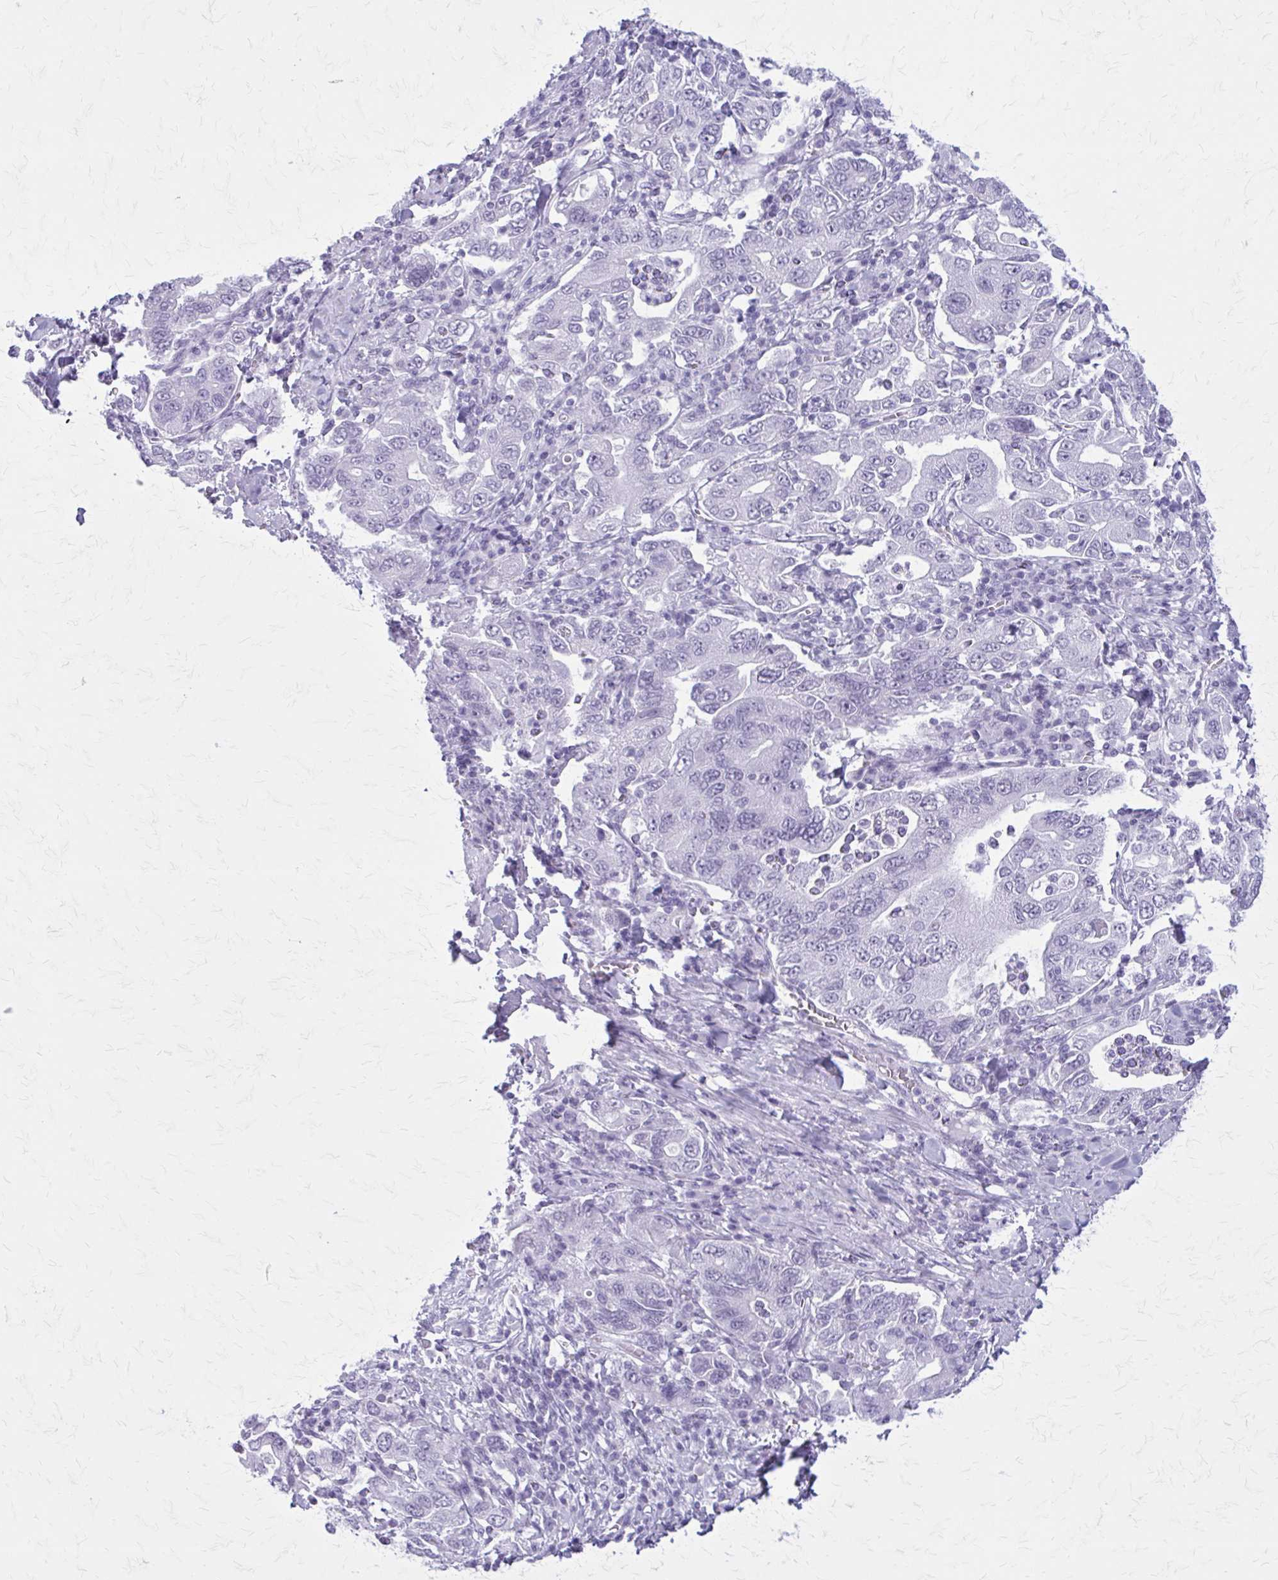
{"staining": {"intensity": "negative", "quantity": "none", "location": "none"}, "tissue": "stomach cancer", "cell_type": "Tumor cells", "image_type": "cancer", "snomed": [{"axis": "morphology", "description": "Adenocarcinoma, NOS"}, {"axis": "topography", "description": "Stomach, upper"}, {"axis": "topography", "description": "Stomach"}], "caption": "Human stomach cancer (adenocarcinoma) stained for a protein using immunohistochemistry (IHC) exhibits no expression in tumor cells.", "gene": "GAD1", "patient": {"sex": "male", "age": 62}}